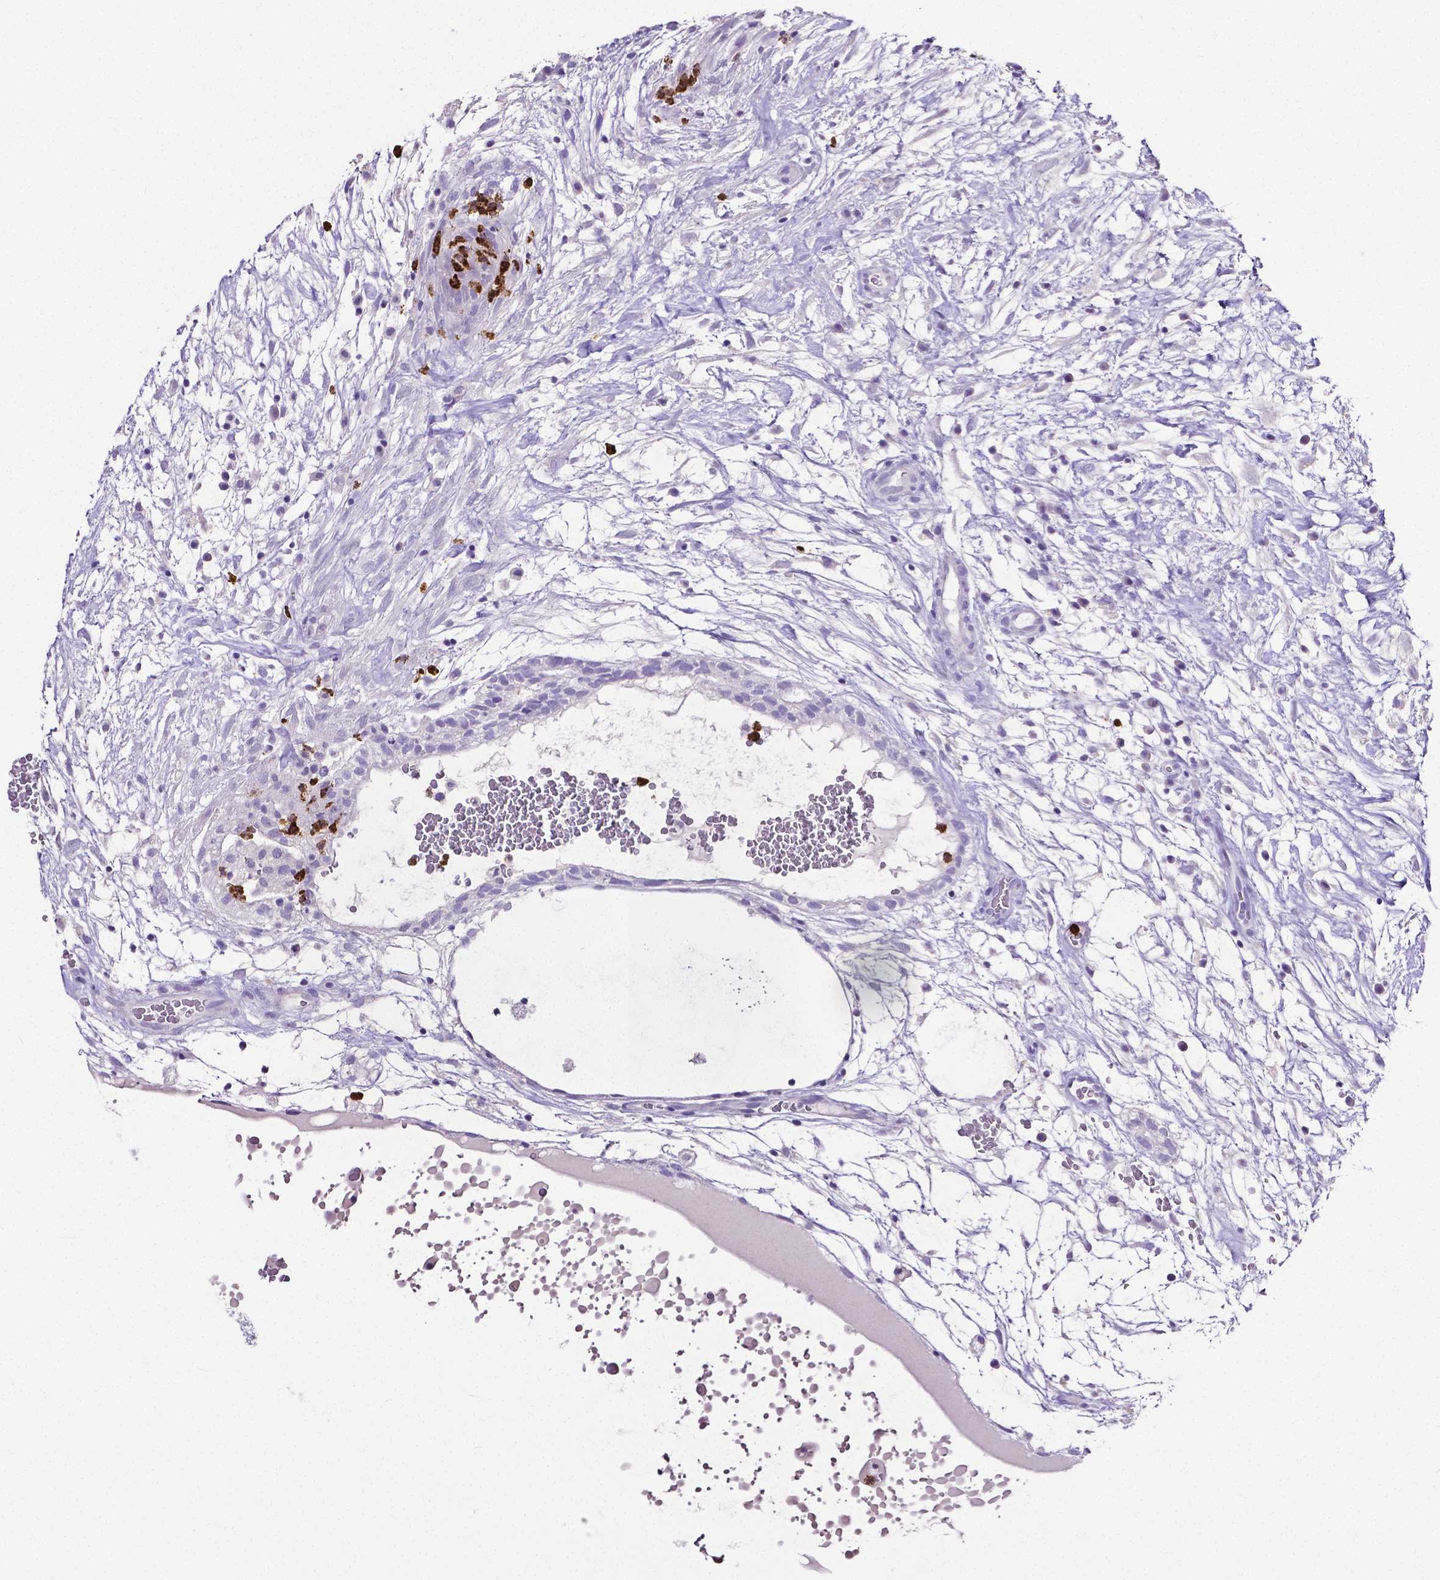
{"staining": {"intensity": "negative", "quantity": "none", "location": "none"}, "tissue": "testis cancer", "cell_type": "Tumor cells", "image_type": "cancer", "snomed": [{"axis": "morphology", "description": "Normal tissue, NOS"}, {"axis": "morphology", "description": "Carcinoma, Embryonal, NOS"}, {"axis": "topography", "description": "Testis"}], "caption": "High magnification brightfield microscopy of testis cancer (embryonal carcinoma) stained with DAB (brown) and counterstained with hematoxylin (blue): tumor cells show no significant staining.", "gene": "MMP9", "patient": {"sex": "male", "age": 32}}